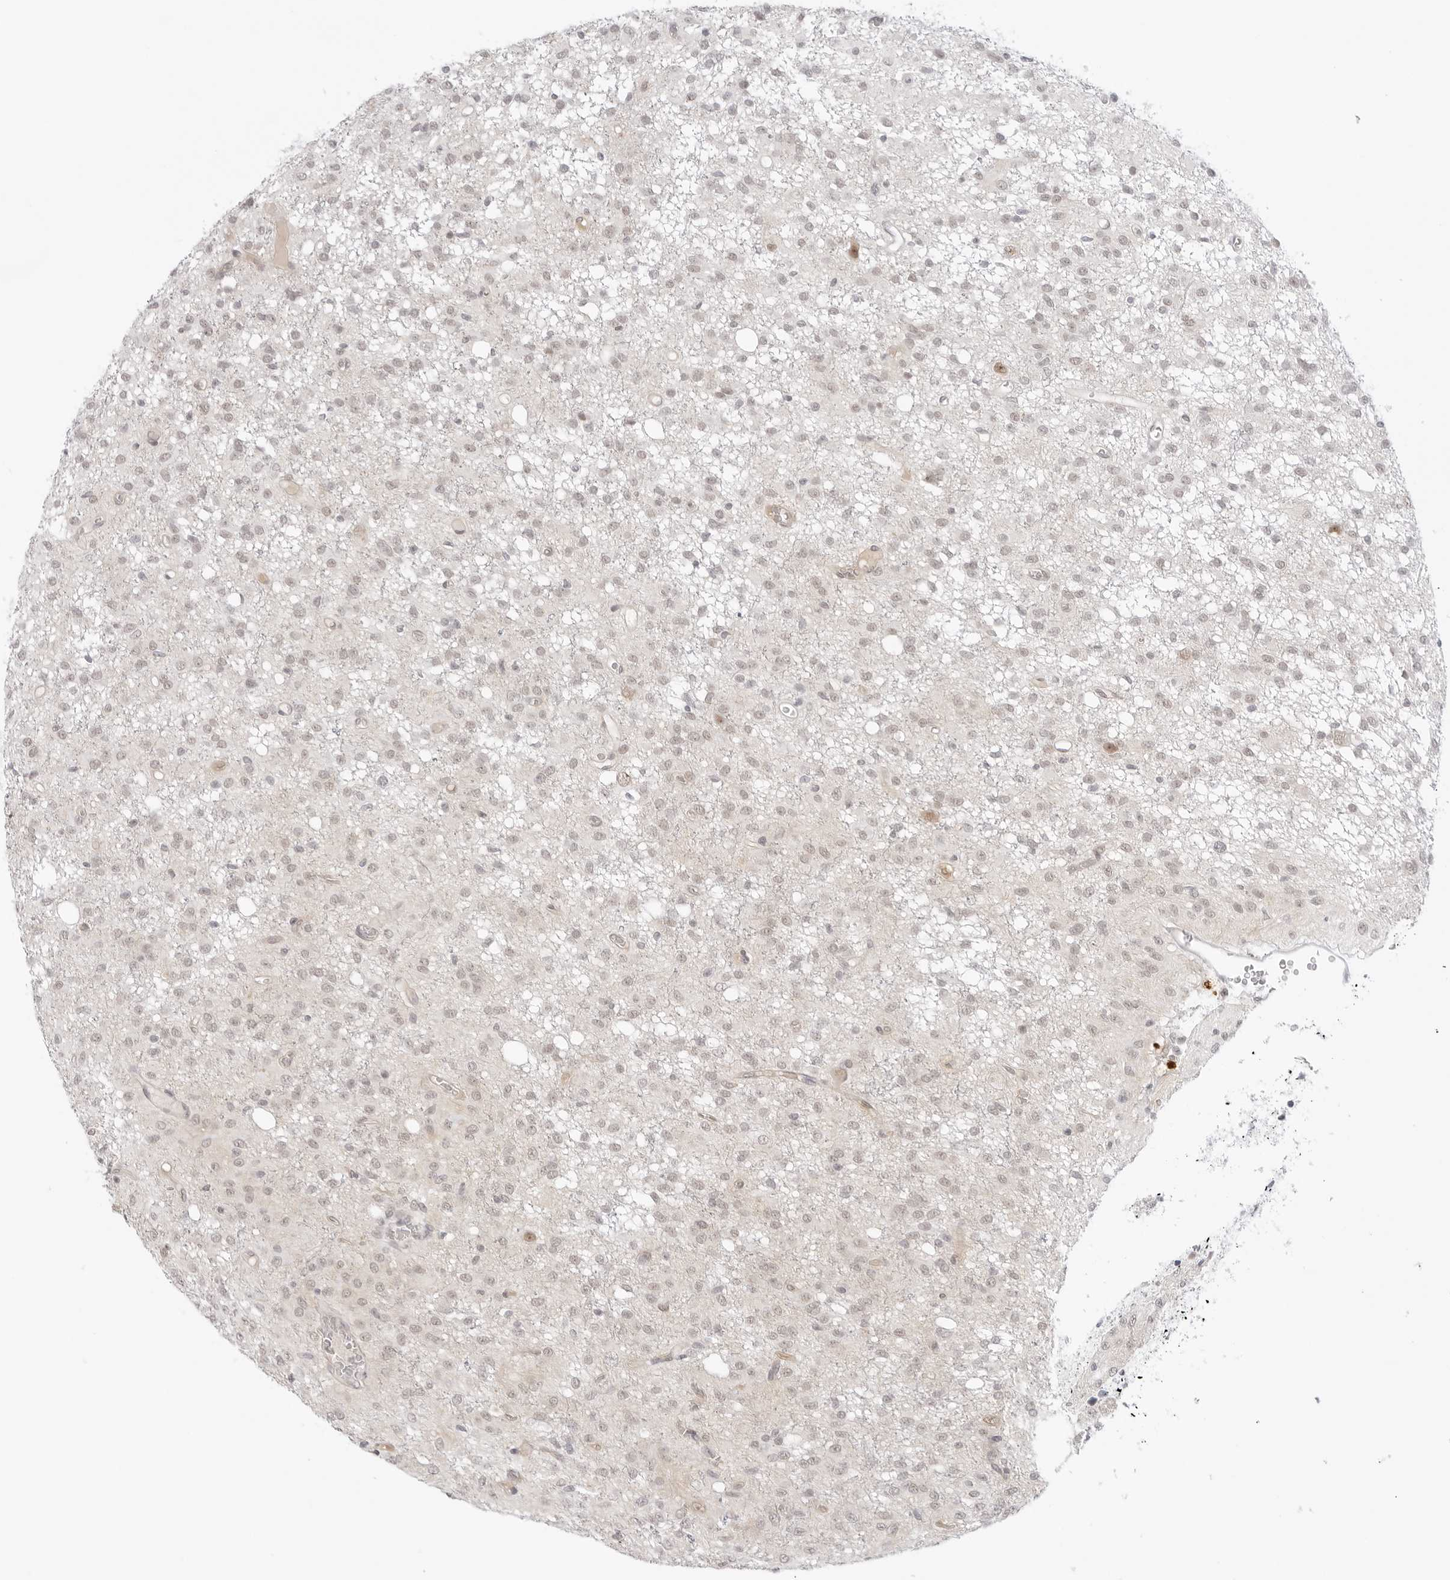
{"staining": {"intensity": "weak", "quantity": ">75%", "location": "nuclear"}, "tissue": "glioma", "cell_type": "Tumor cells", "image_type": "cancer", "snomed": [{"axis": "morphology", "description": "Glioma, malignant, High grade"}, {"axis": "topography", "description": "Brain"}], "caption": "Human malignant glioma (high-grade) stained with a brown dye demonstrates weak nuclear positive positivity in approximately >75% of tumor cells.", "gene": "MED18", "patient": {"sex": "female", "age": 59}}